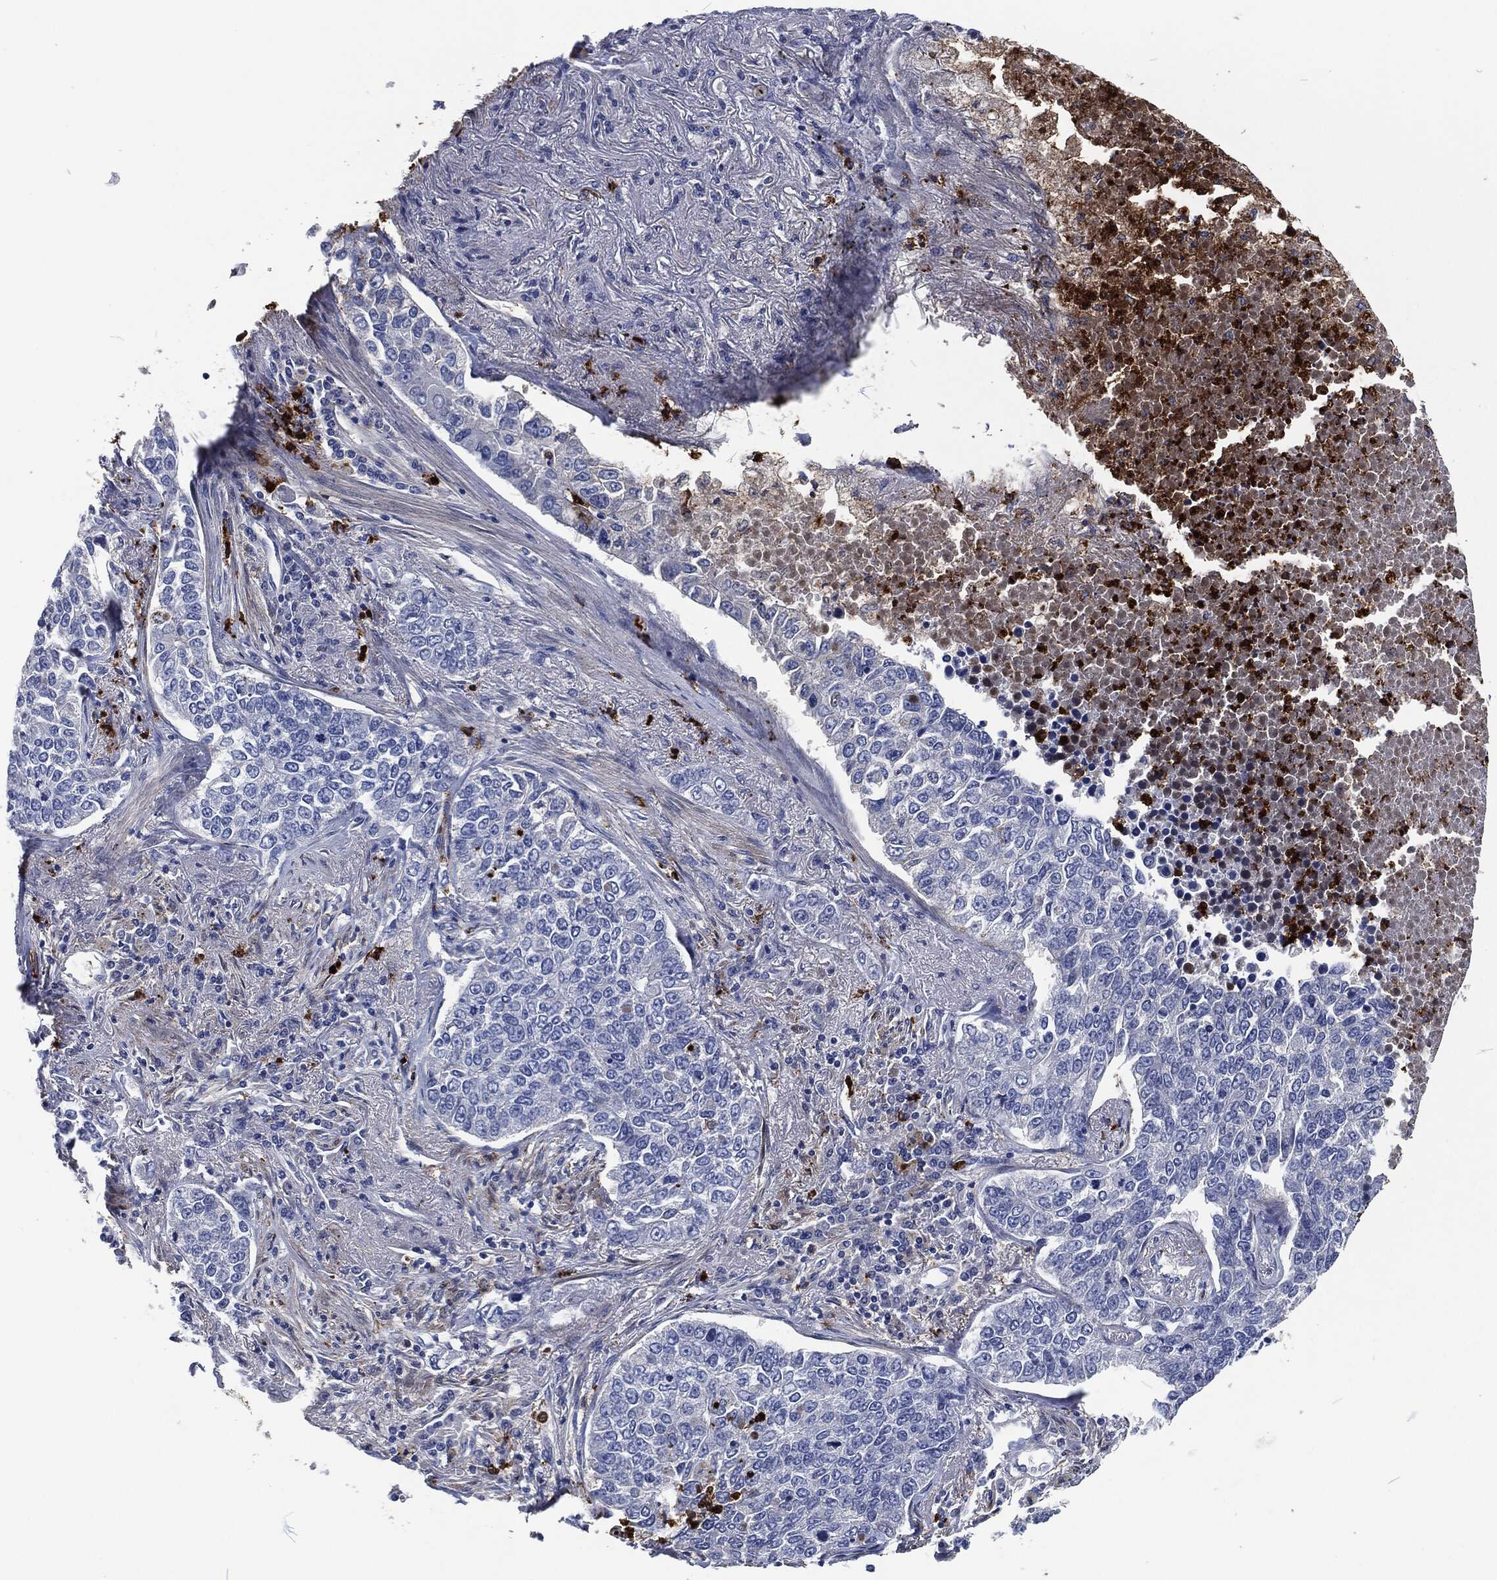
{"staining": {"intensity": "negative", "quantity": "none", "location": "none"}, "tissue": "lung cancer", "cell_type": "Tumor cells", "image_type": "cancer", "snomed": [{"axis": "morphology", "description": "Adenocarcinoma, NOS"}, {"axis": "topography", "description": "Lung"}], "caption": "An image of human lung adenocarcinoma is negative for staining in tumor cells.", "gene": "MPO", "patient": {"sex": "male", "age": 49}}